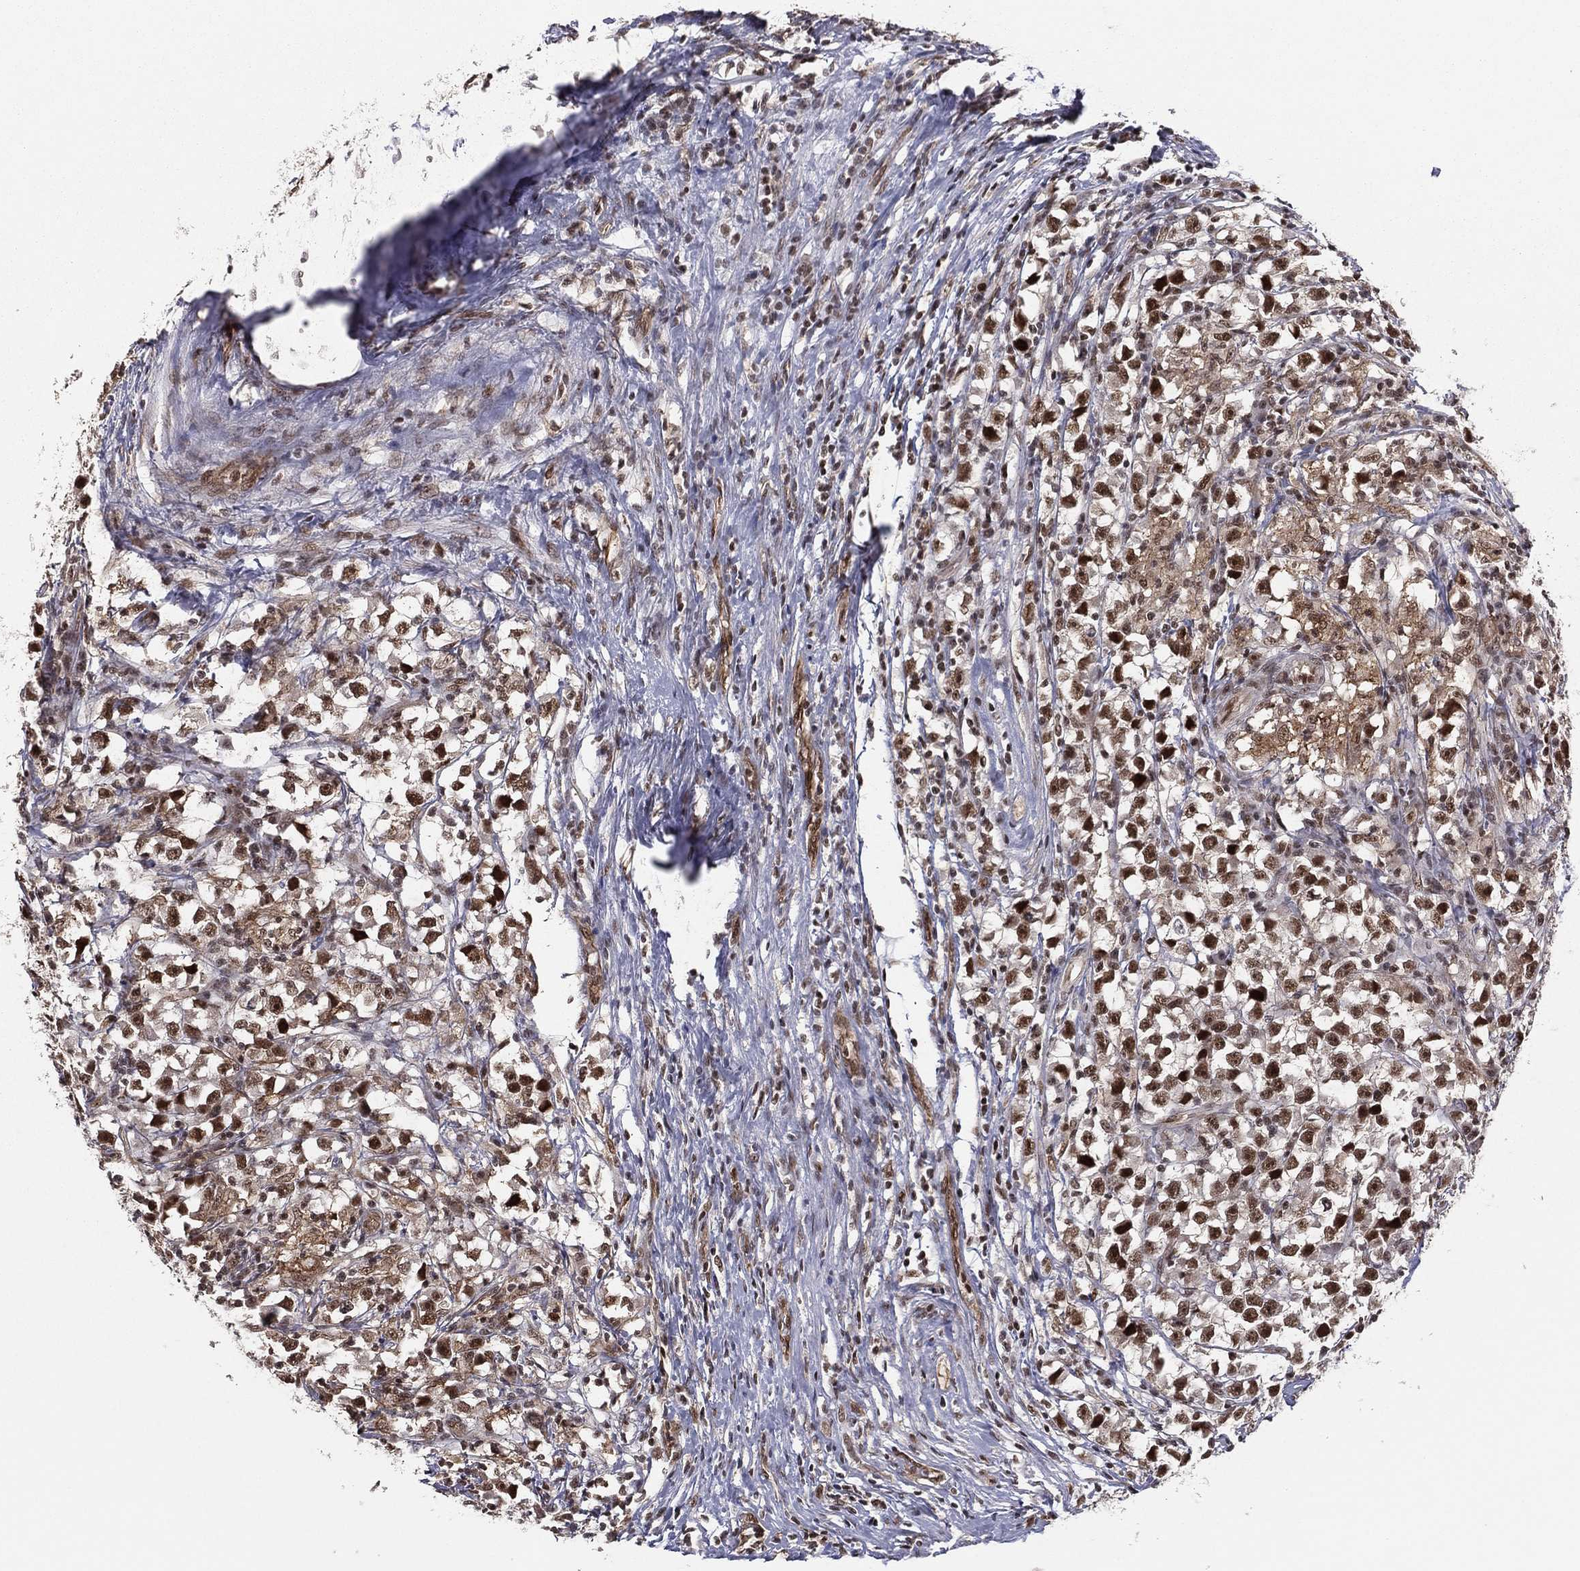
{"staining": {"intensity": "strong", "quantity": "25%-75%", "location": "nuclear"}, "tissue": "testis cancer", "cell_type": "Tumor cells", "image_type": "cancer", "snomed": [{"axis": "morphology", "description": "Seminoma, NOS"}, {"axis": "topography", "description": "Testis"}], "caption": "There is high levels of strong nuclear staining in tumor cells of seminoma (testis), as demonstrated by immunohistochemical staining (brown color).", "gene": "GPALPP1", "patient": {"sex": "male", "age": 33}}